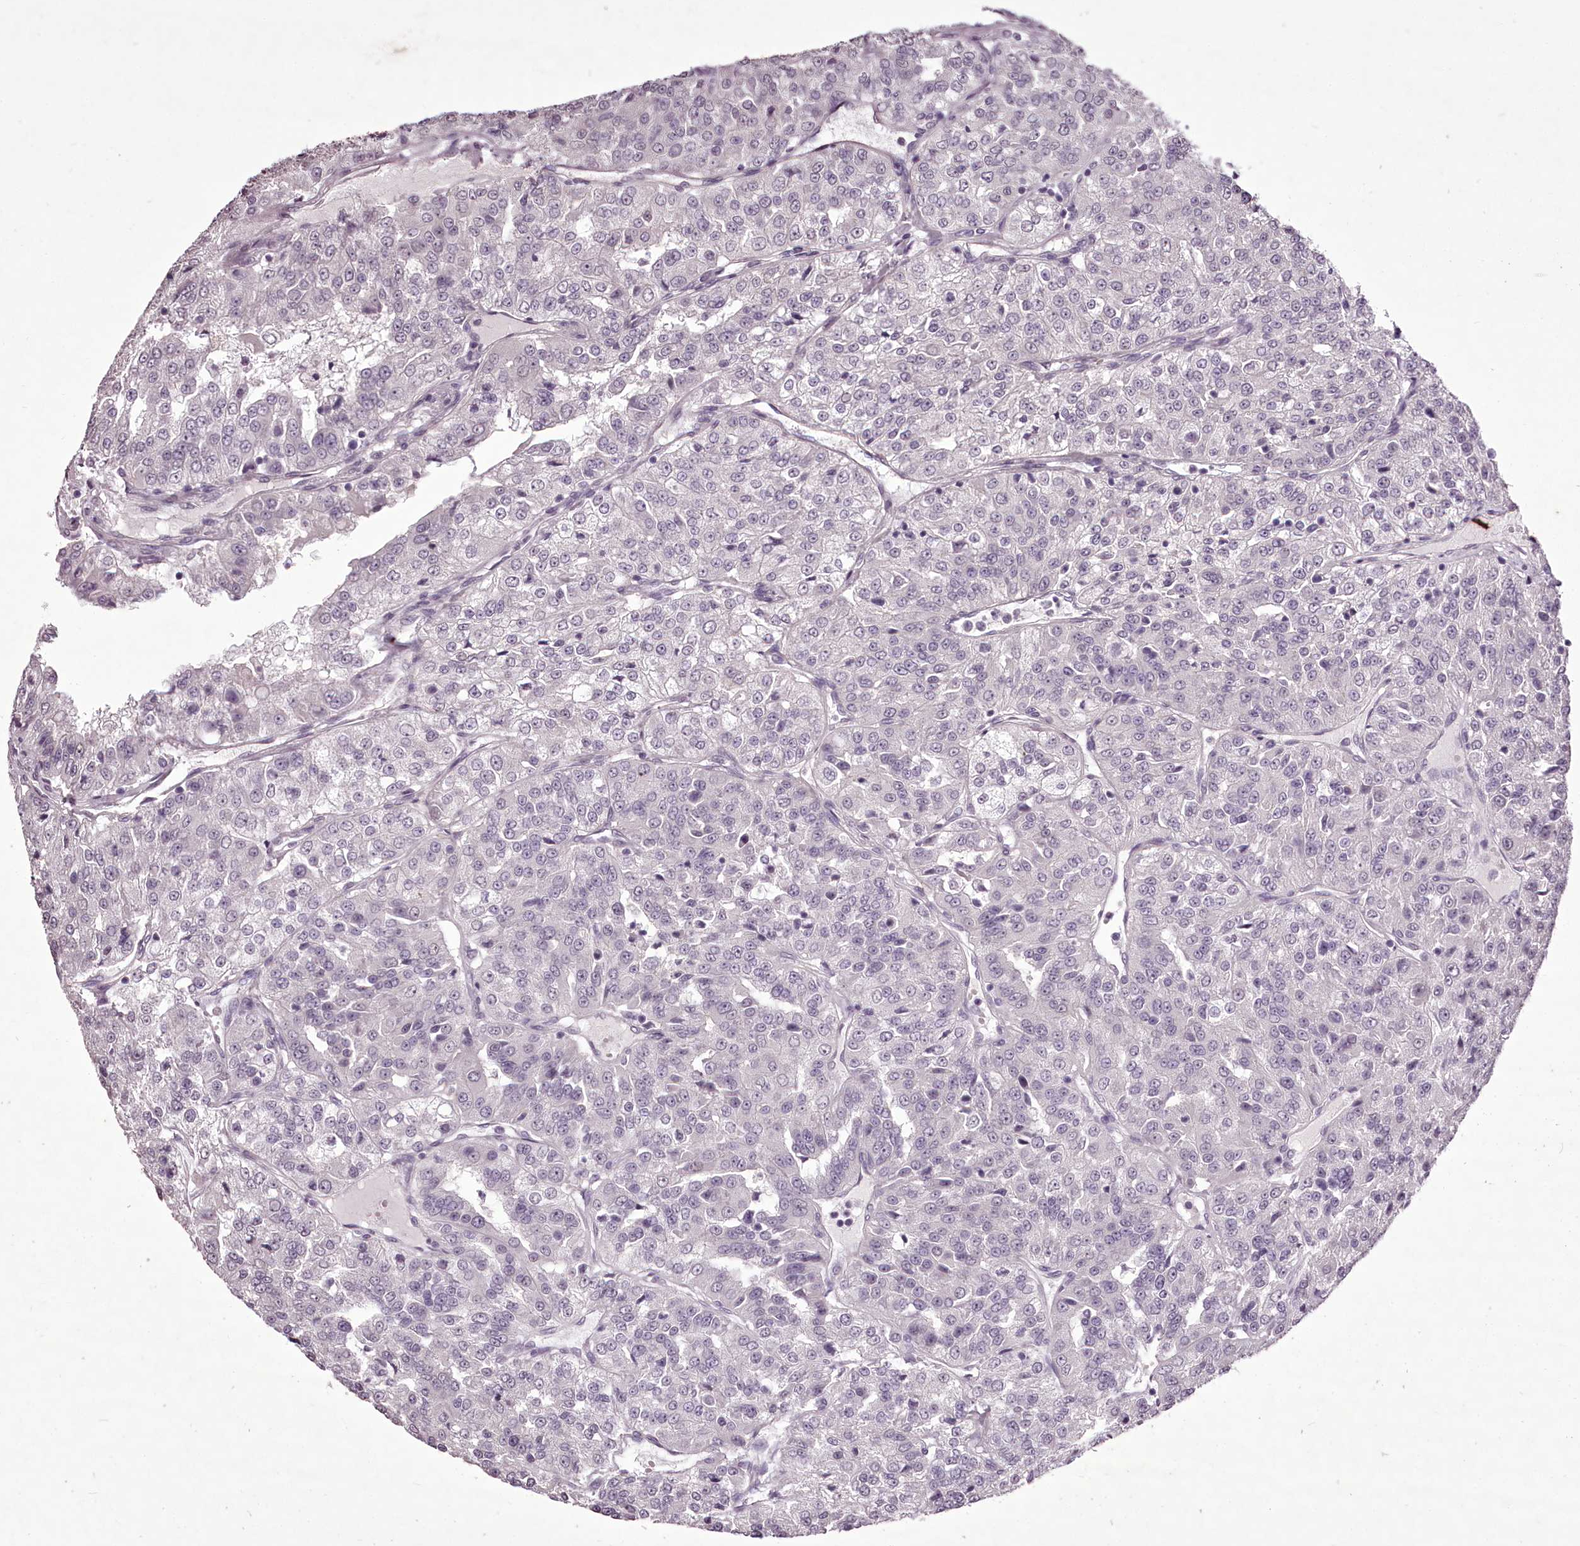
{"staining": {"intensity": "negative", "quantity": "none", "location": "none"}, "tissue": "renal cancer", "cell_type": "Tumor cells", "image_type": "cancer", "snomed": [{"axis": "morphology", "description": "Adenocarcinoma, NOS"}, {"axis": "topography", "description": "Kidney"}], "caption": "An immunohistochemistry (IHC) micrograph of renal cancer (adenocarcinoma) is shown. There is no staining in tumor cells of renal cancer (adenocarcinoma).", "gene": "C1orf56", "patient": {"sex": "female", "age": 63}}